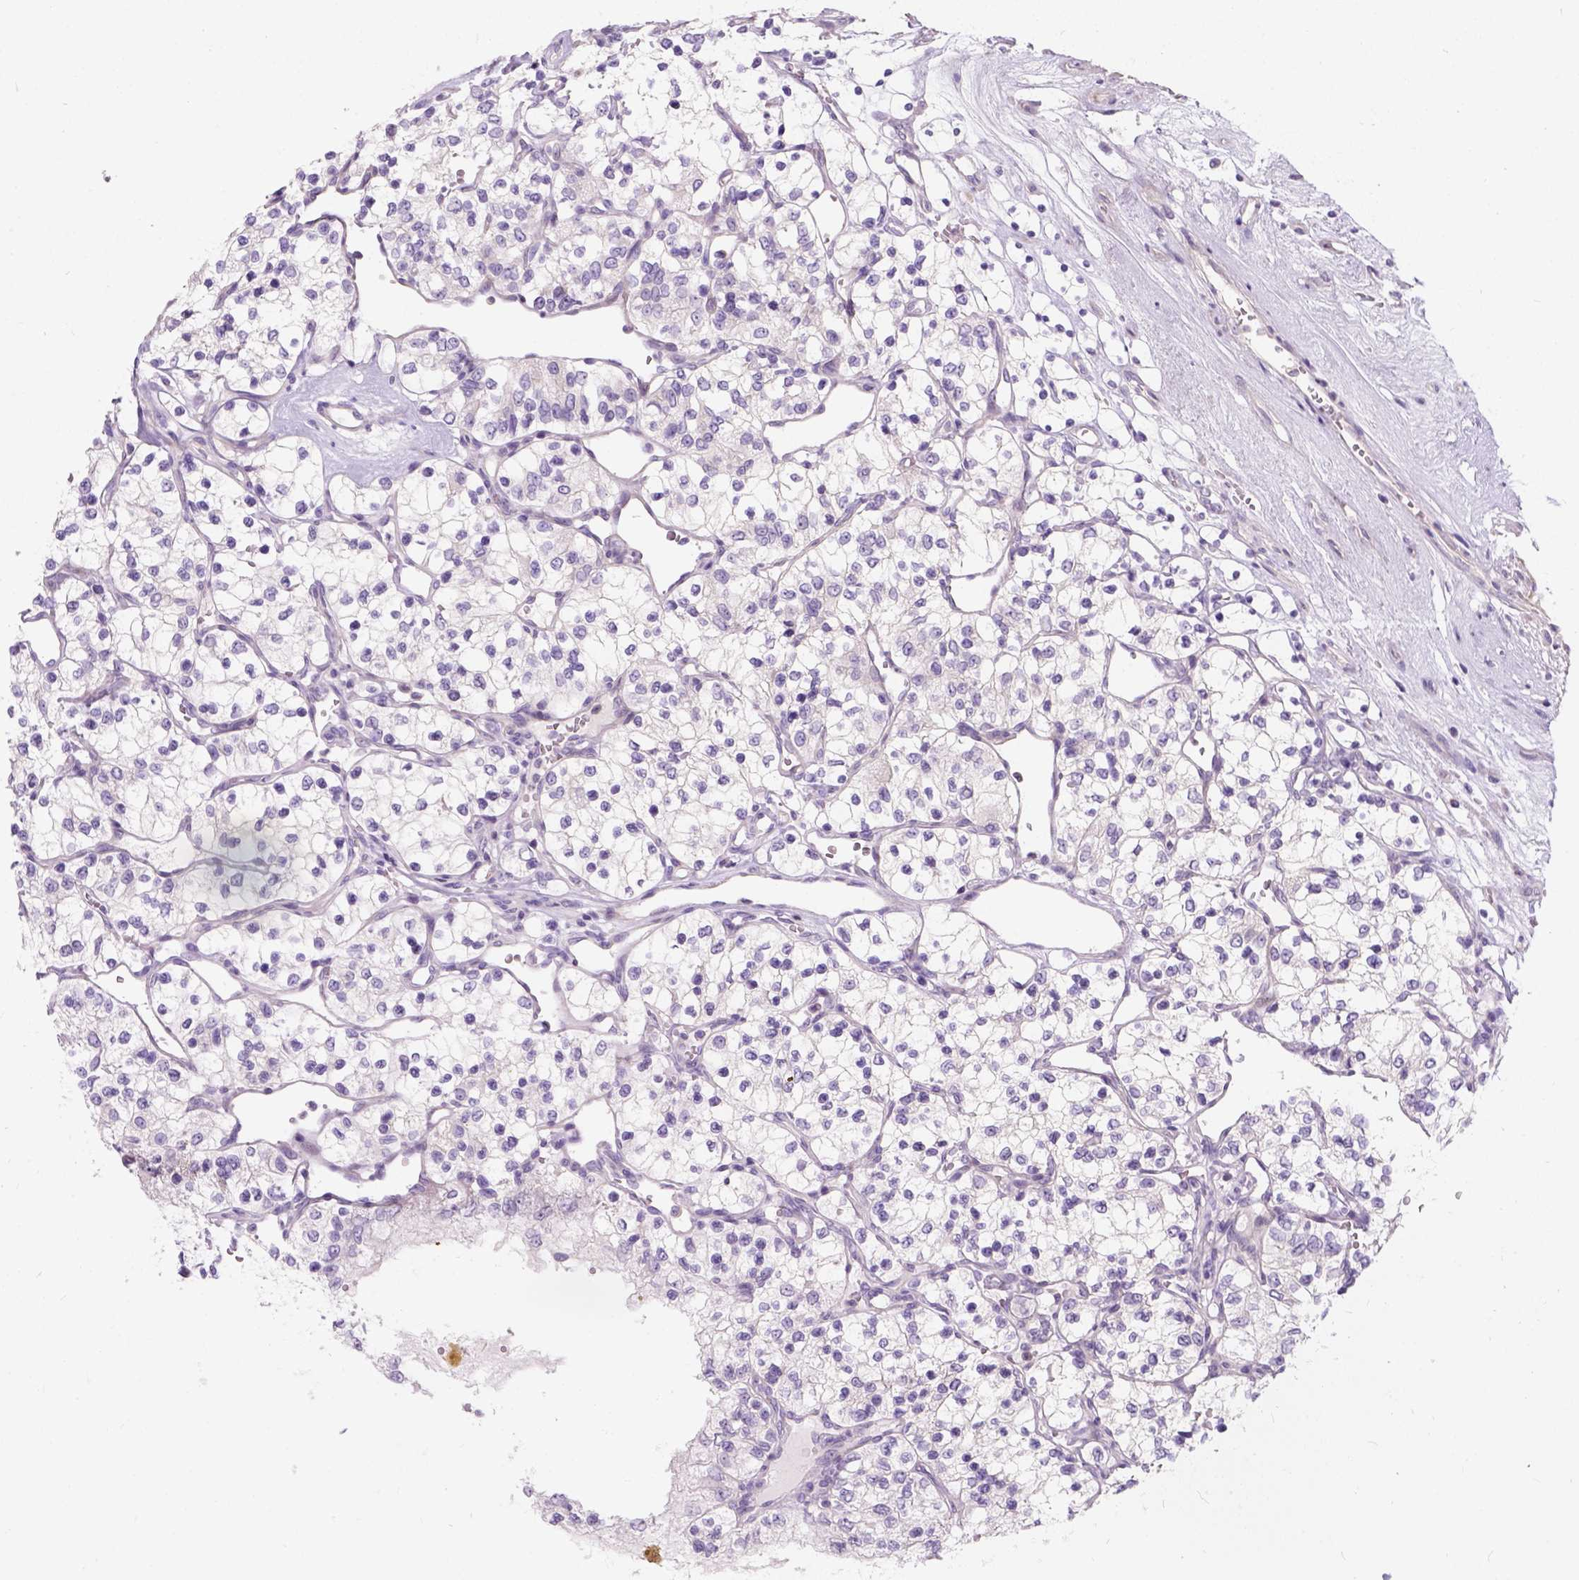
{"staining": {"intensity": "negative", "quantity": "none", "location": "none"}, "tissue": "renal cancer", "cell_type": "Tumor cells", "image_type": "cancer", "snomed": [{"axis": "morphology", "description": "Adenocarcinoma, NOS"}, {"axis": "topography", "description": "Kidney"}], "caption": "Tumor cells show no significant protein staining in renal adenocarcinoma.", "gene": "C20orf144", "patient": {"sex": "female", "age": 69}}